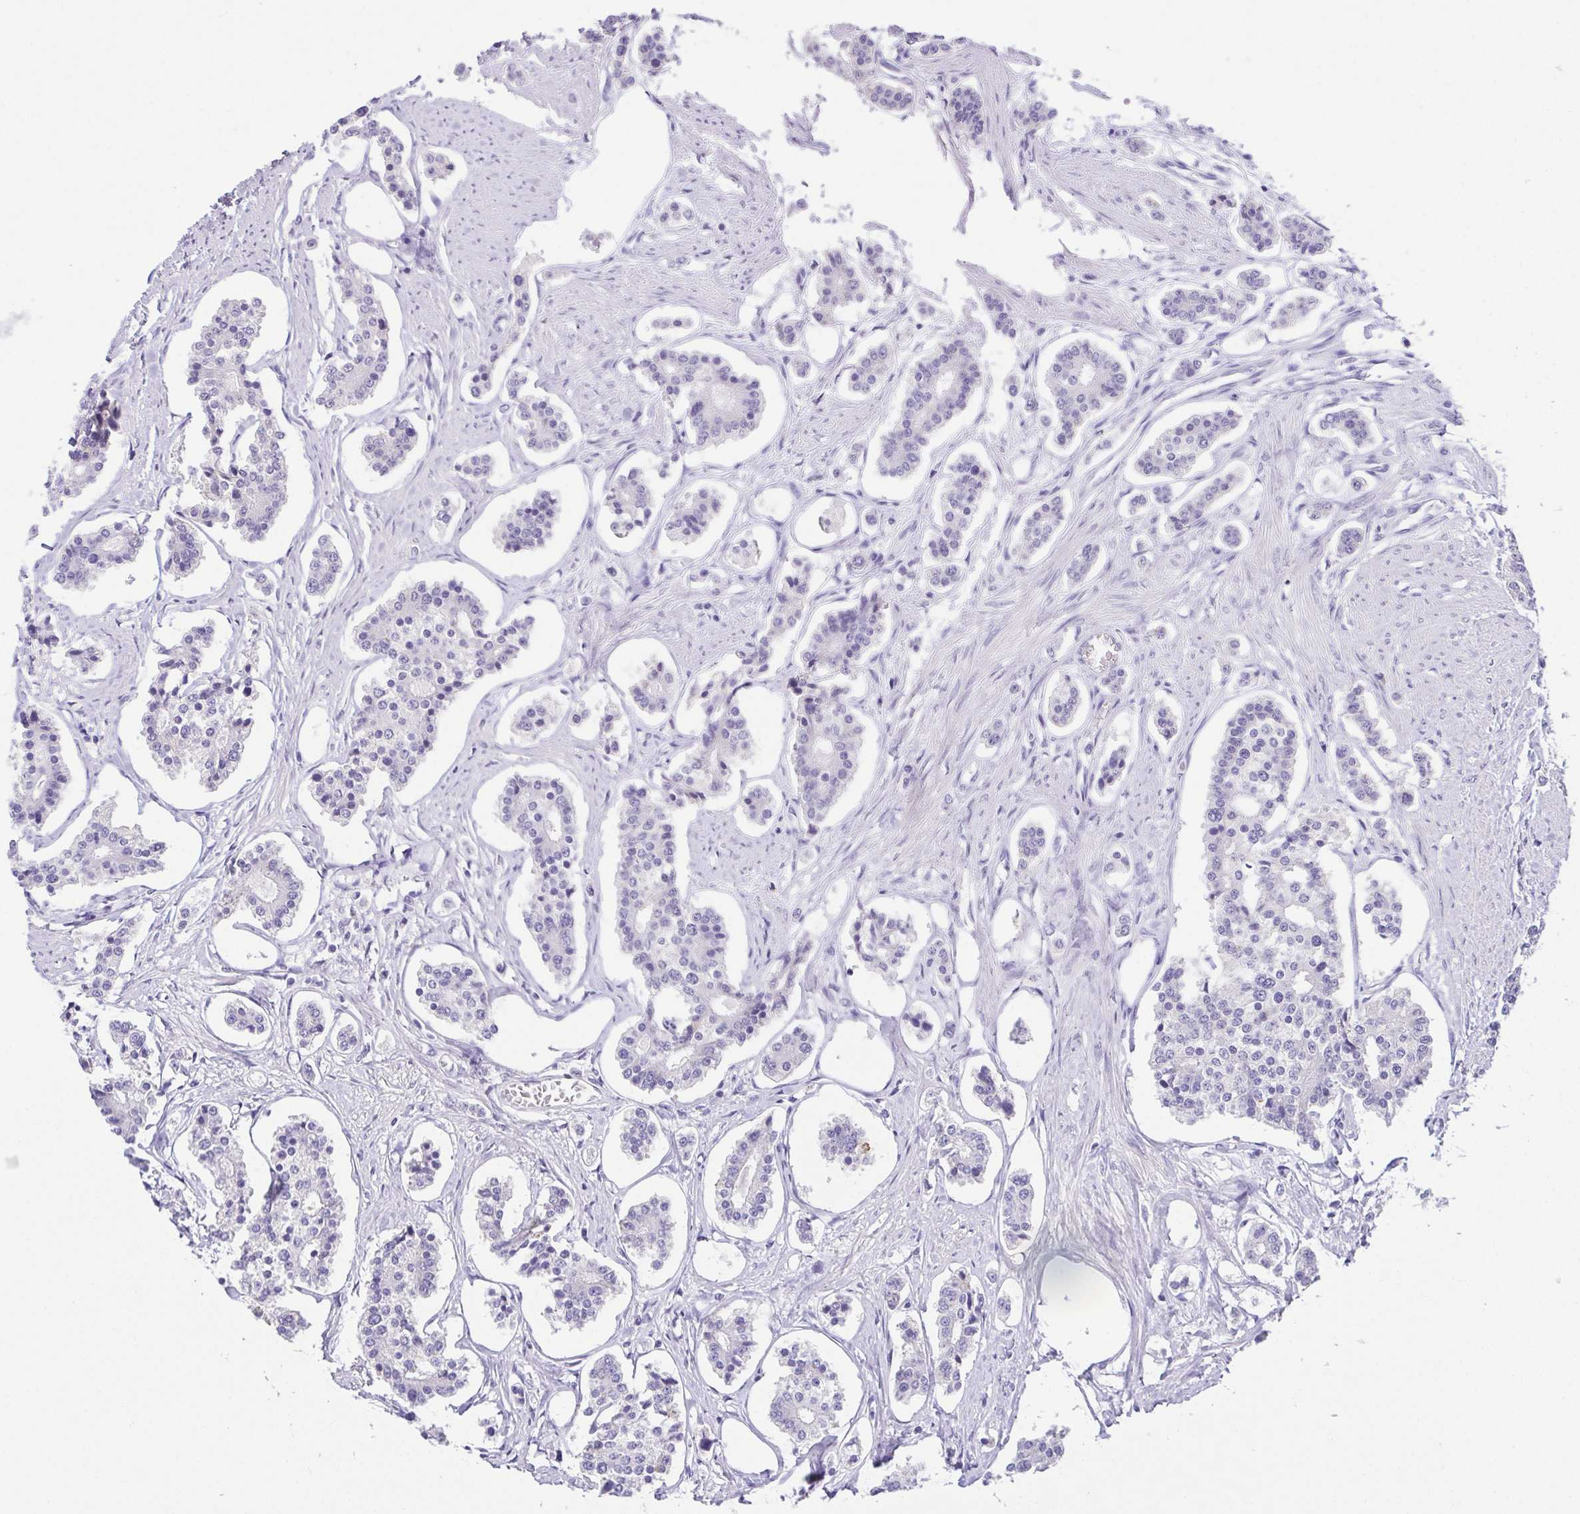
{"staining": {"intensity": "negative", "quantity": "none", "location": "none"}, "tissue": "carcinoid", "cell_type": "Tumor cells", "image_type": "cancer", "snomed": [{"axis": "morphology", "description": "Carcinoid, malignant, NOS"}, {"axis": "topography", "description": "Small intestine"}], "caption": "Immunohistochemical staining of carcinoid exhibits no significant expression in tumor cells.", "gene": "HAPLN2", "patient": {"sex": "female", "age": 65}}